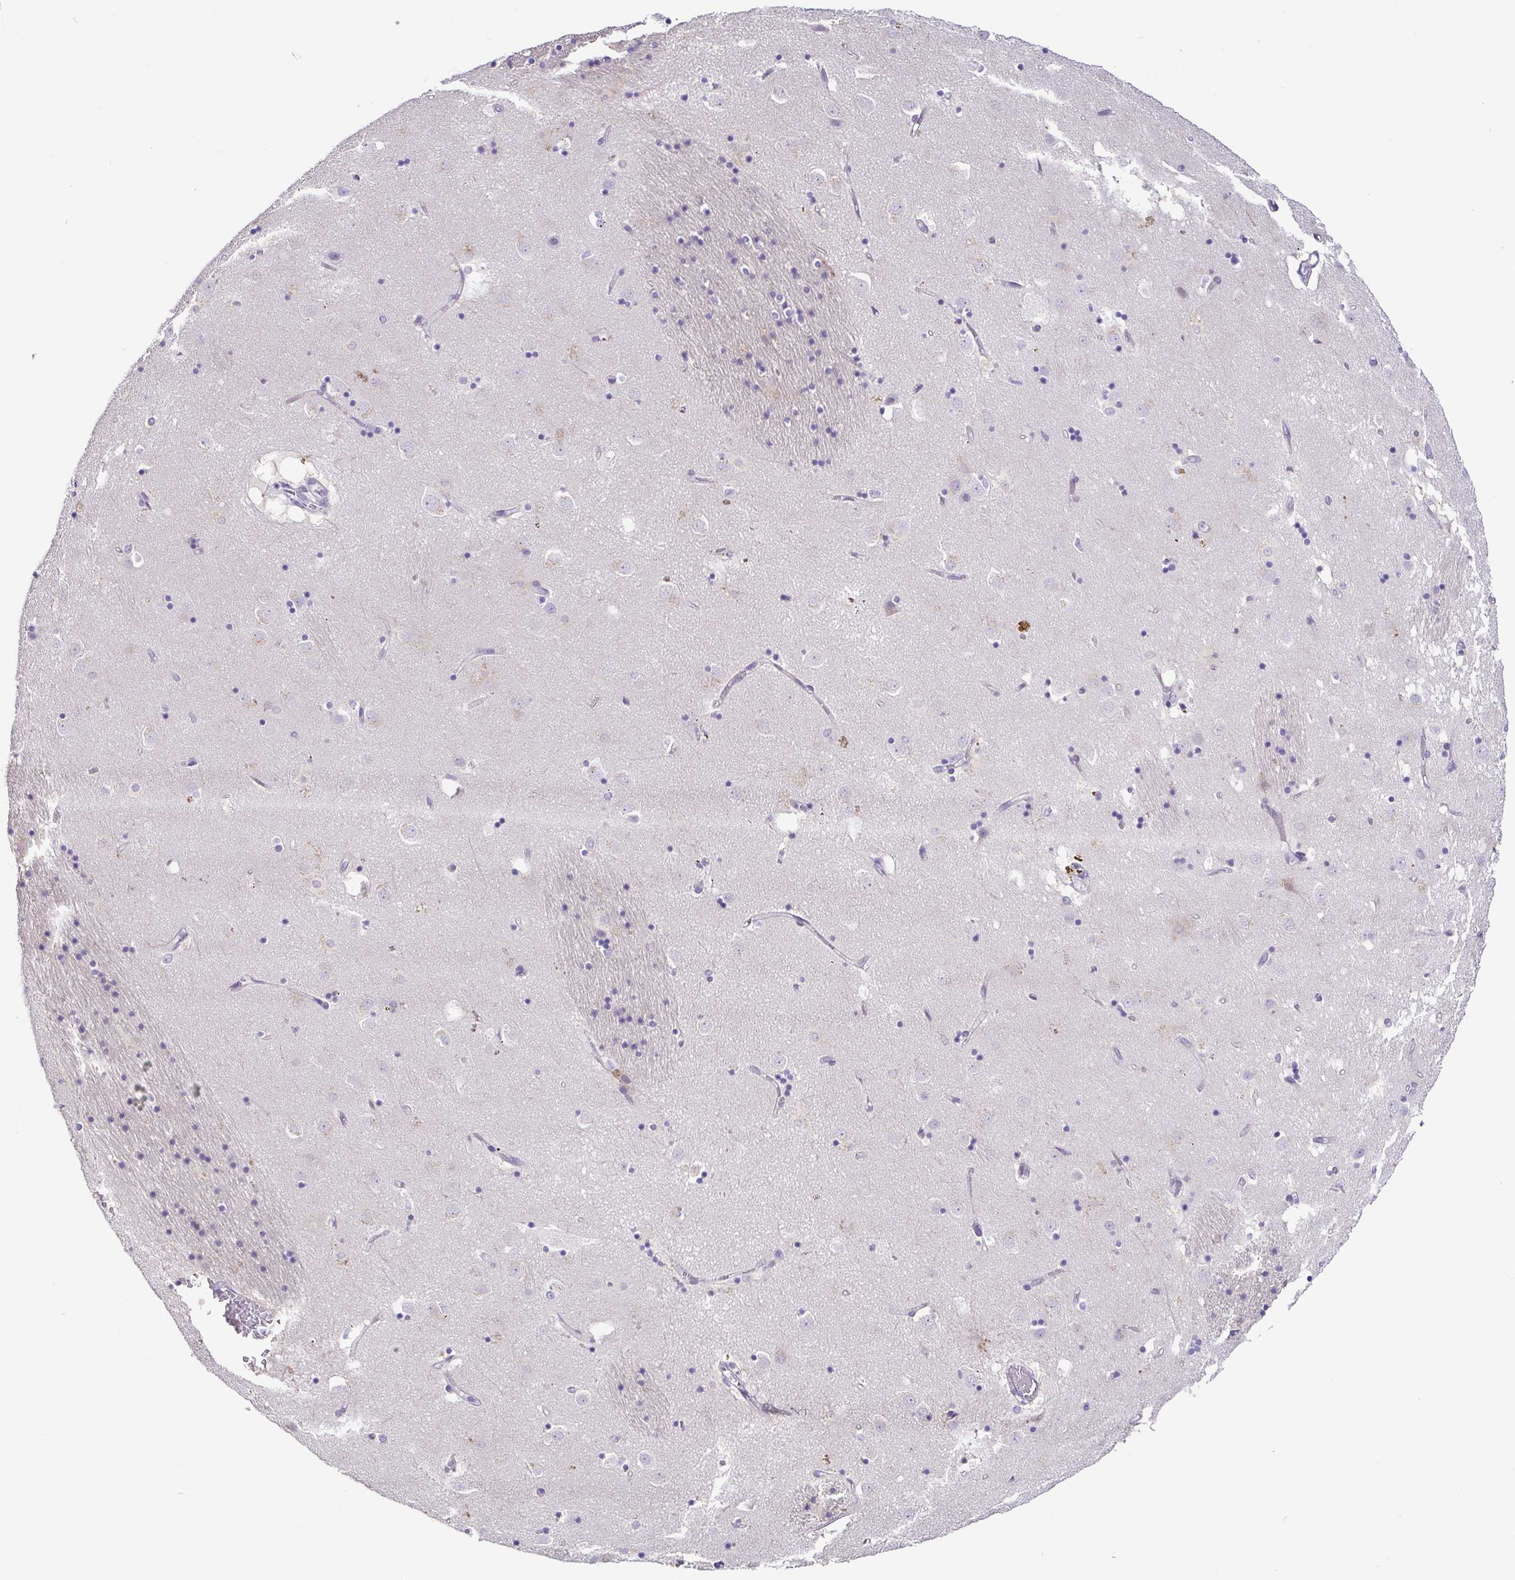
{"staining": {"intensity": "negative", "quantity": "none", "location": "none"}, "tissue": "caudate", "cell_type": "Glial cells", "image_type": "normal", "snomed": [{"axis": "morphology", "description": "Normal tissue, NOS"}, {"axis": "topography", "description": "Lateral ventricle wall"}], "caption": "DAB immunohistochemical staining of normal caudate shows no significant positivity in glial cells.", "gene": "TERT", "patient": {"sex": "male", "age": 58}}